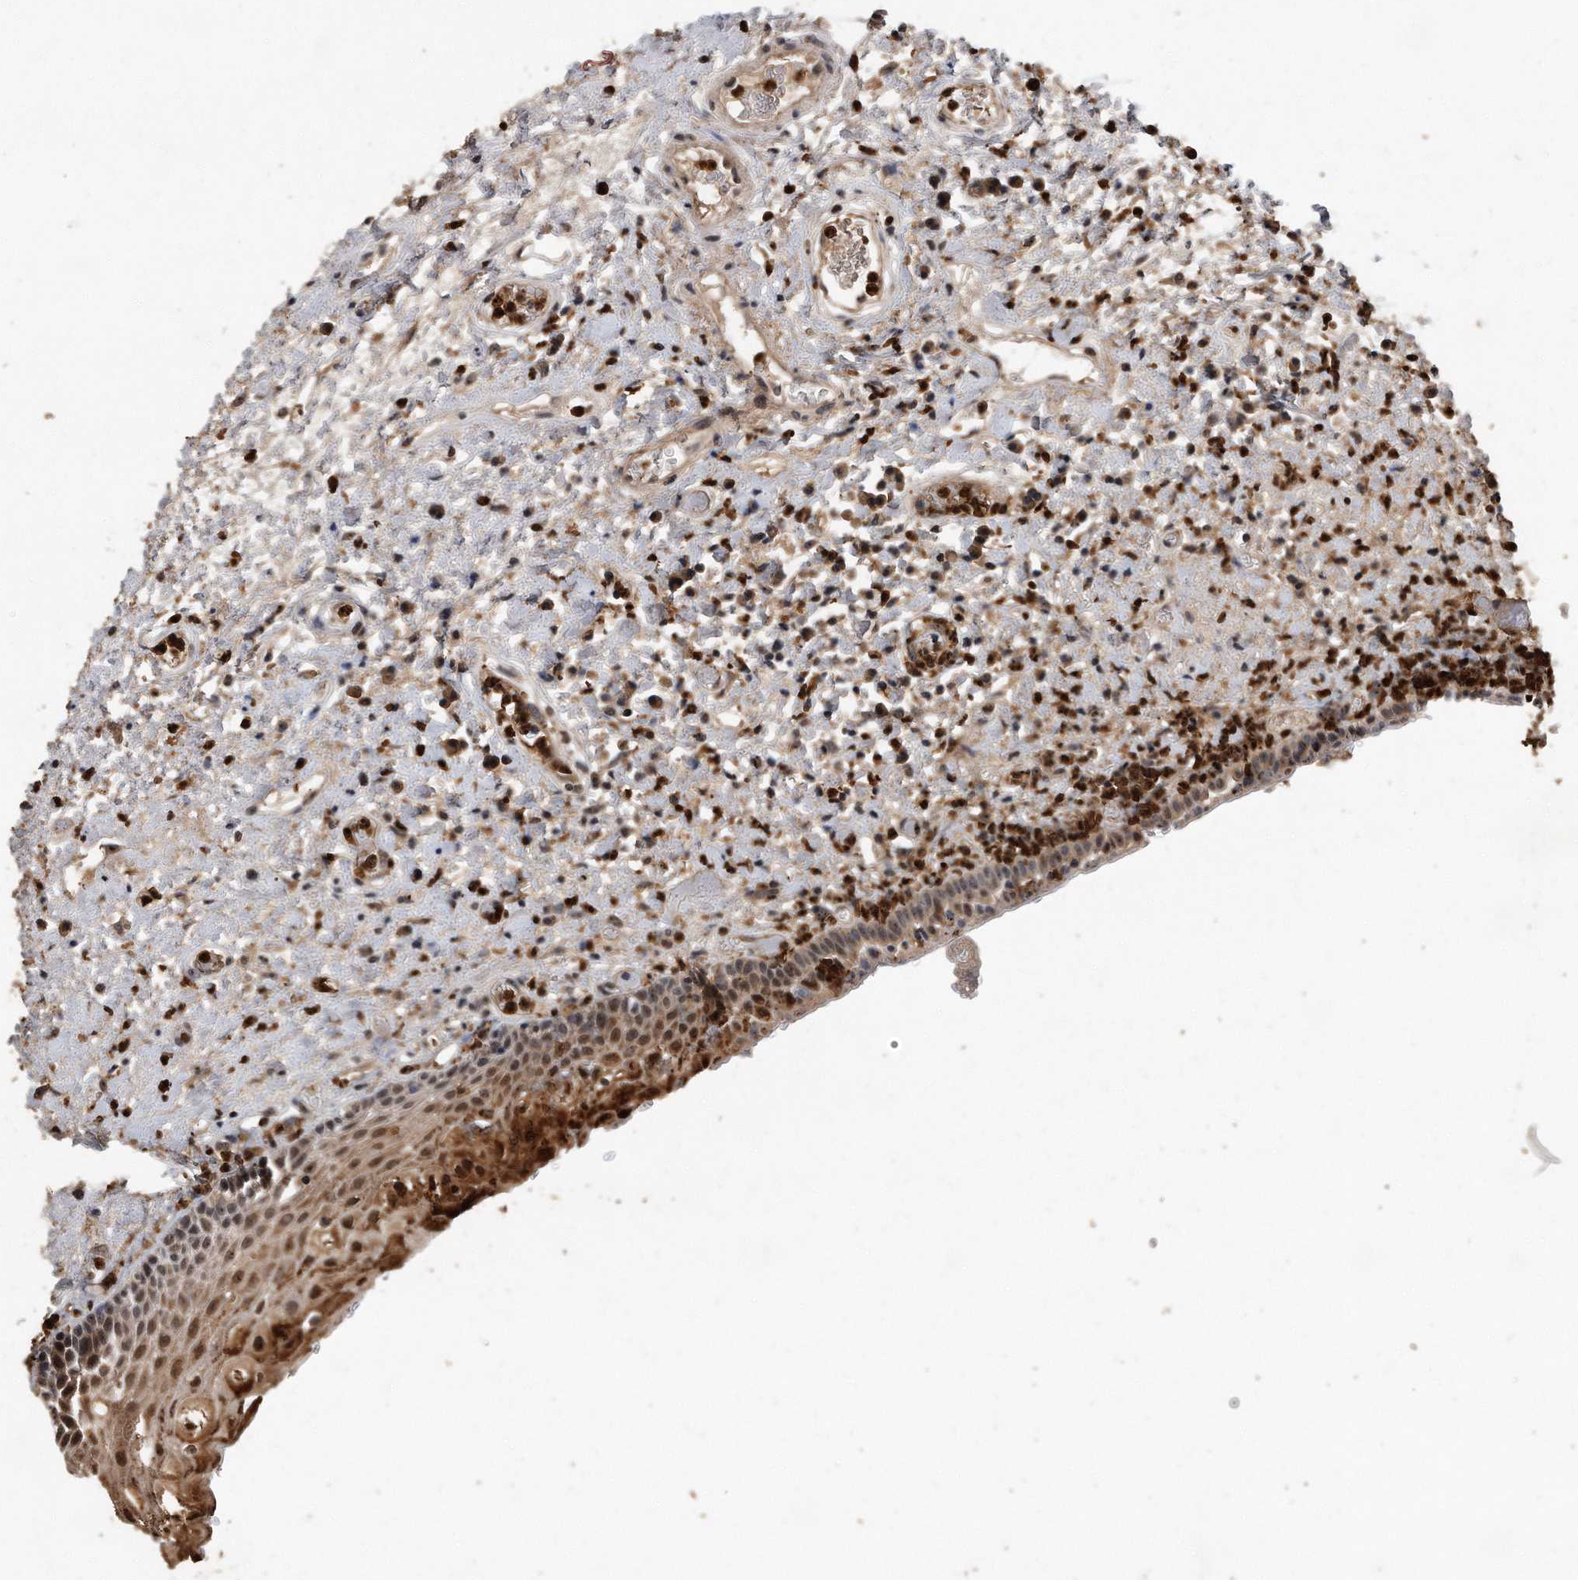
{"staining": {"intensity": "moderate", "quantity": ">75%", "location": "cytoplasmic/membranous,nuclear"}, "tissue": "oral mucosa", "cell_type": "Squamous epithelial cells", "image_type": "normal", "snomed": [{"axis": "morphology", "description": "Normal tissue, NOS"}, {"axis": "topography", "description": "Oral tissue"}], "caption": "A brown stain labels moderate cytoplasmic/membranous,nuclear positivity of a protein in squamous epithelial cells of normal oral mucosa. The staining was performed using DAB to visualize the protein expression in brown, while the nuclei were stained in blue with hematoxylin (Magnification: 20x).", "gene": "PELO", "patient": {"sex": "female", "age": 76}}